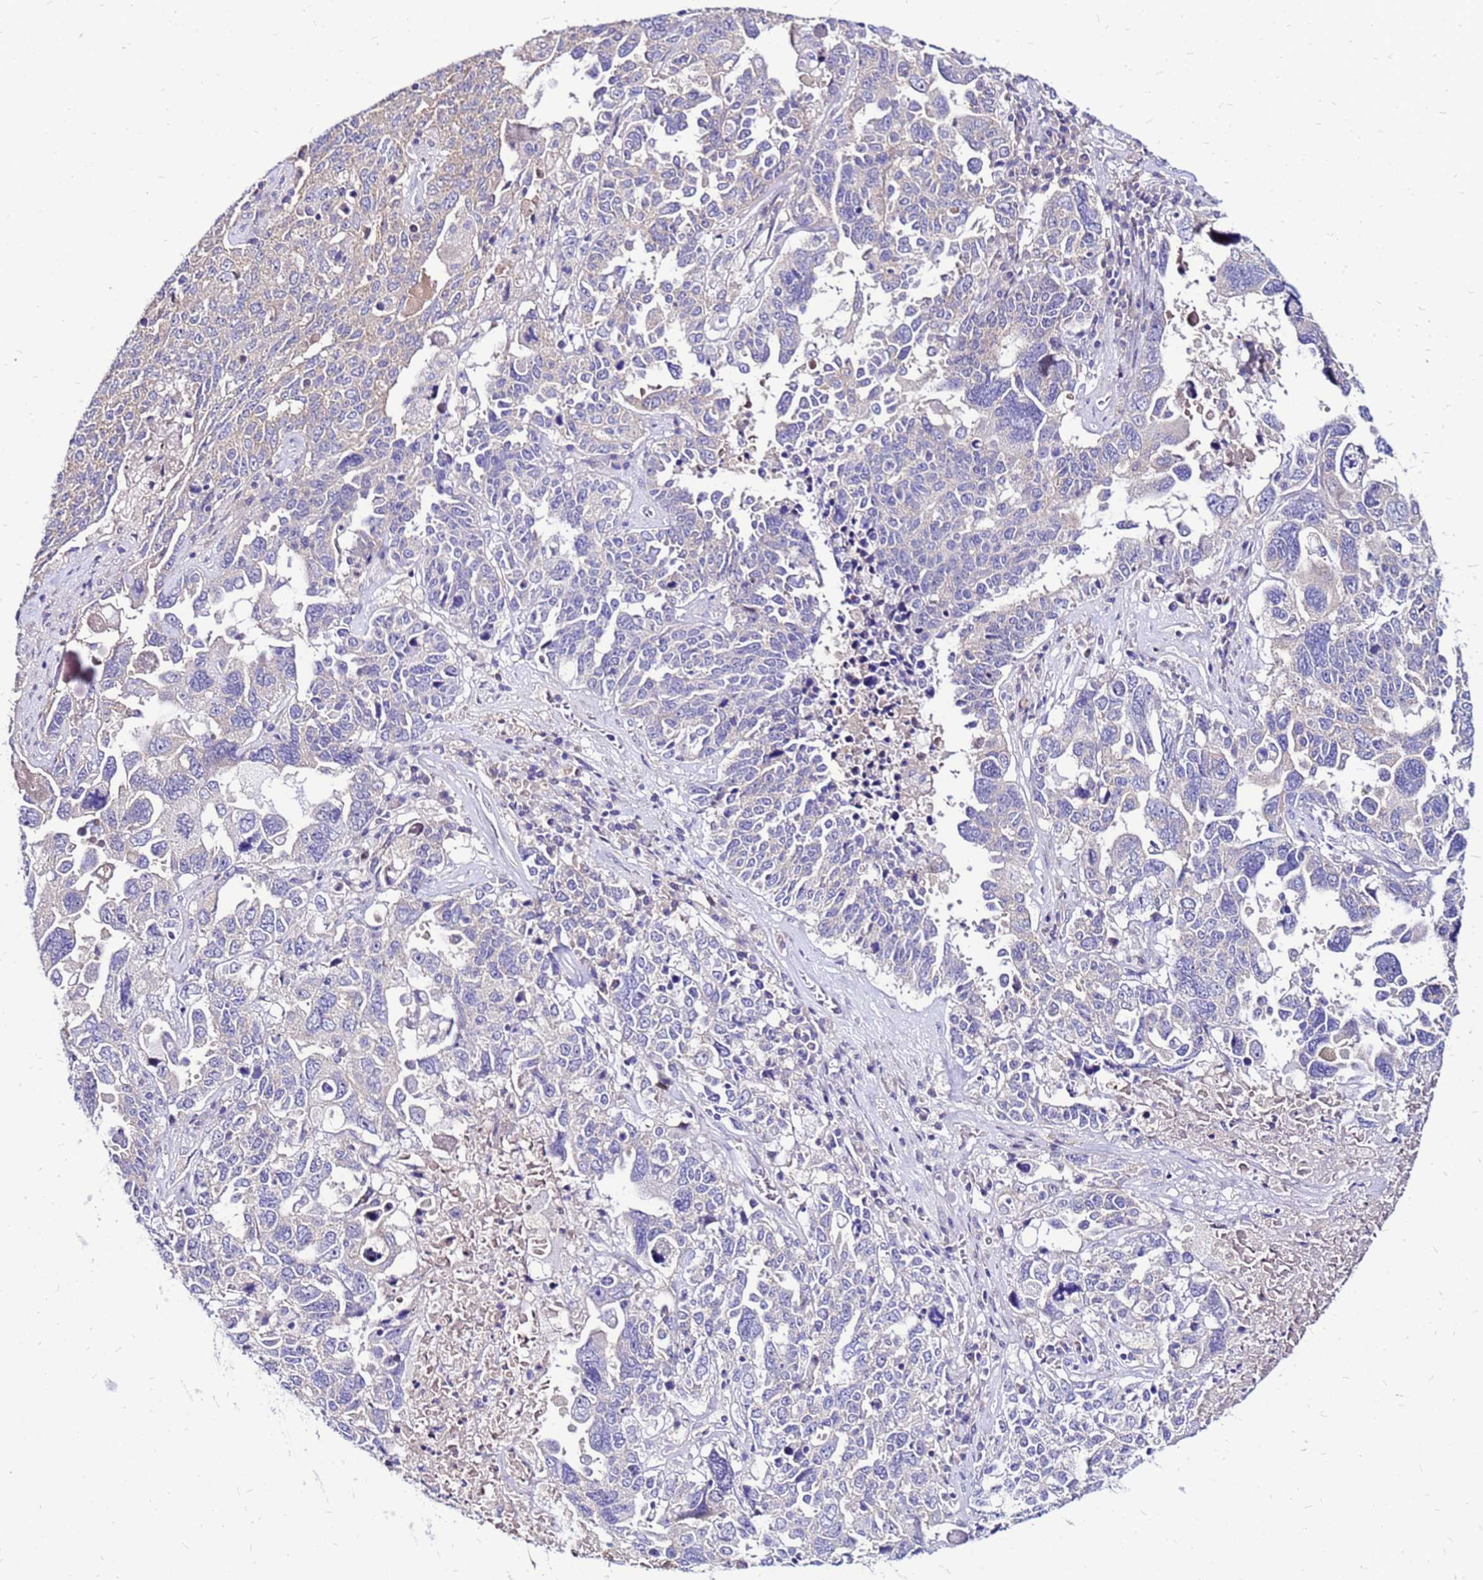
{"staining": {"intensity": "negative", "quantity": "none", "location": "none"}, "tissue": "ovarian cancer", "cell_type": "Tumor cells", "image_type": "cancer", "snomed": [{"axis": "morphology", "description": "Carcinoma, endometroid"}, {"axis": "topography", "description": "Ovary"}], "caption": "There is no significant expression in tumor cells of ovarian endometroid carcinoma. The staining was performed using DAB (3,3'-diaminobenzidine) to visualize the protein expression in brown, while the nuclei were stained in blue with hematoxylin (Magnification: 20x).", "gene": "ARHGEF5", "patient": {"sex": "female", "age": 62}}